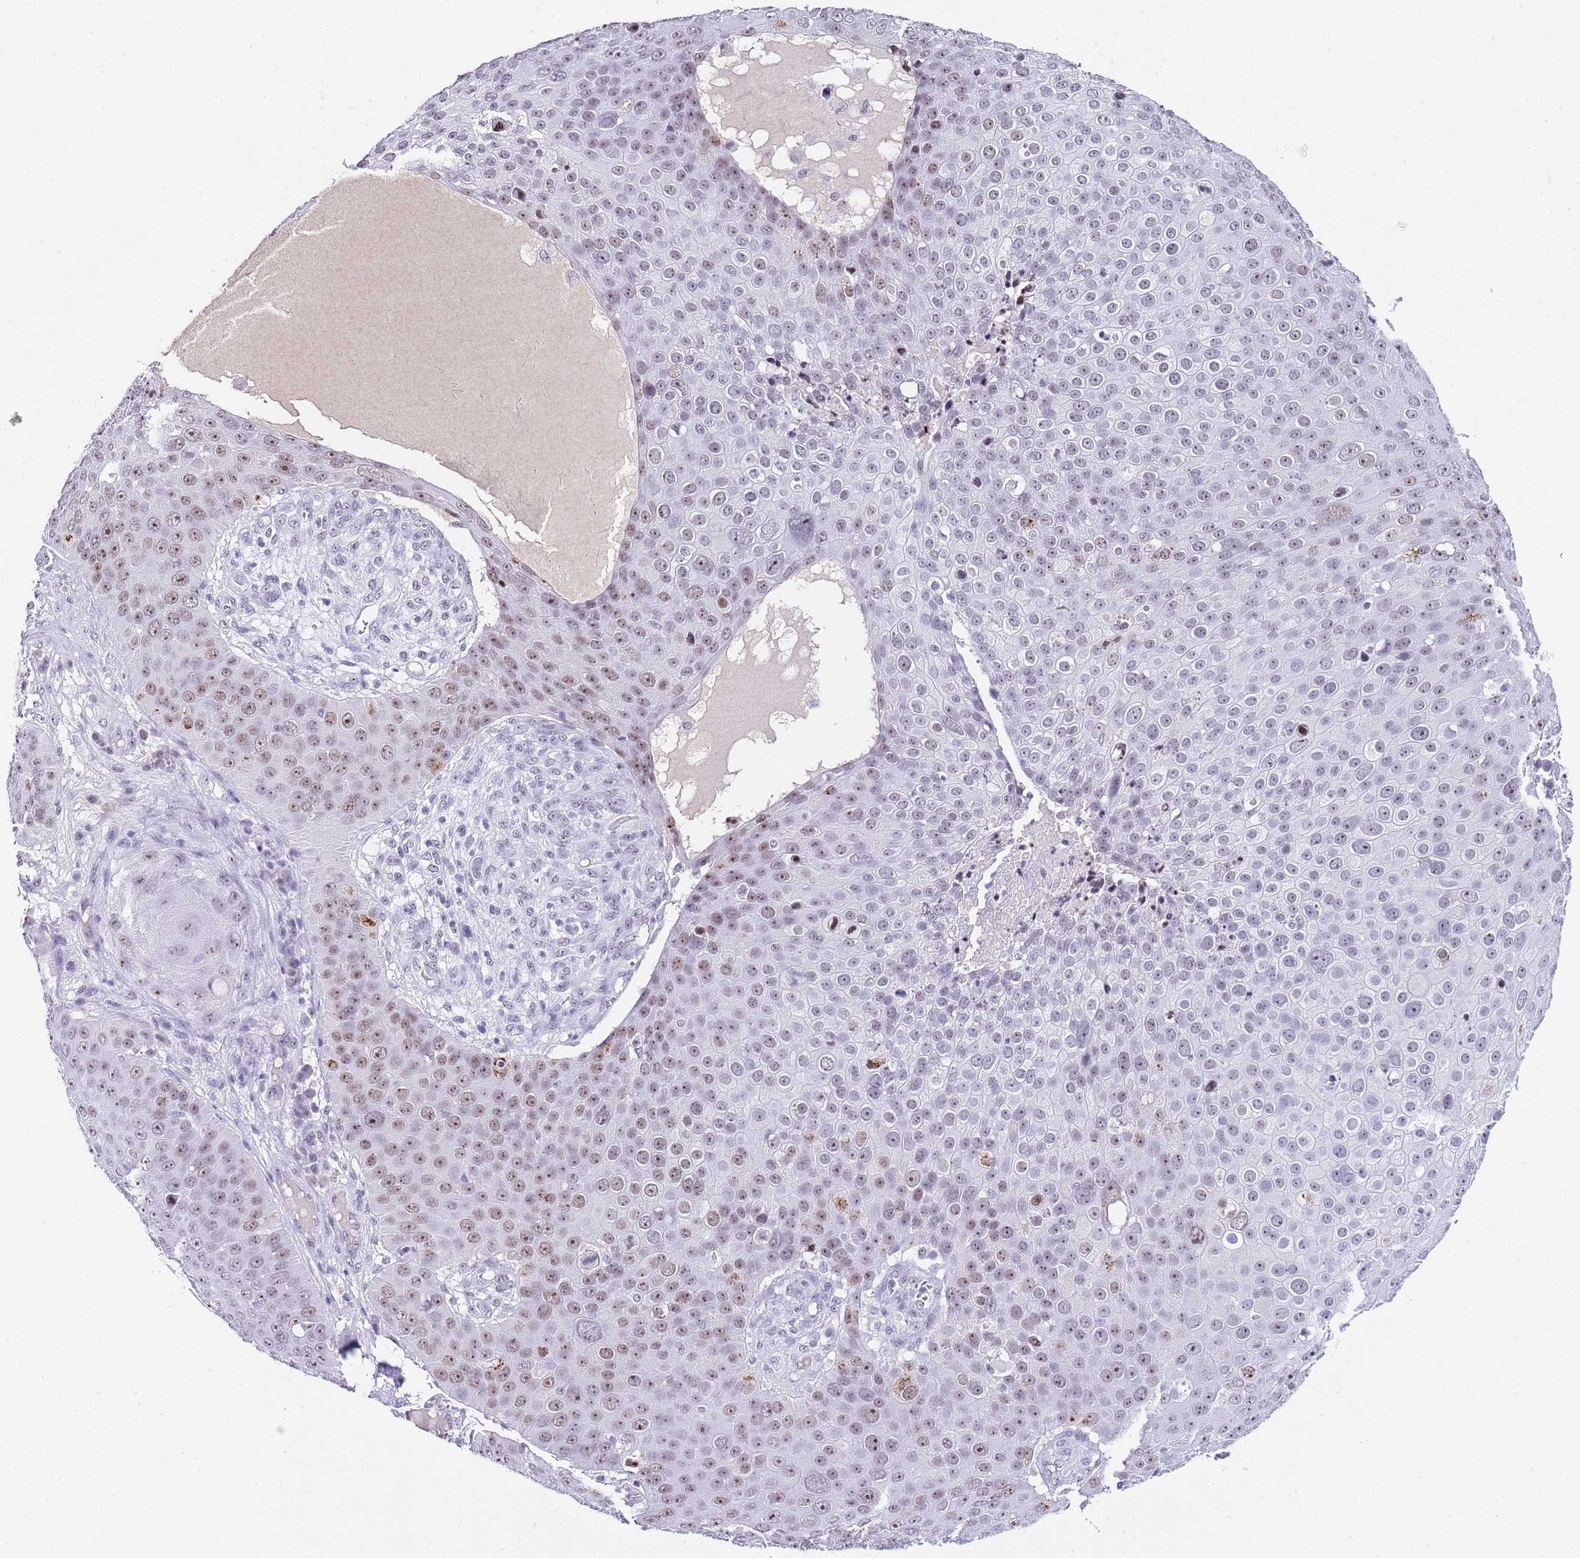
{"staining": {"intensity": "weak", "quantity": "25%-75%", "location": "nuclear"}, "tissue": "skin cancer", "cell_type": "Tumor cells", "image_type": "cancer", "snomed": [{"axis": "morphology", "description": "Squamous cell carcinoma, NOS"}, {"axis": "topography", "description": "Skin"}], "caption": "This is a histology image of immunohistochemistry staining of skin squamous cell carcinoma, which shows weak expression in the nuclear of tumor cells.", "gene": "NOP56", "patient": {"sex": "male", "age": 71}}